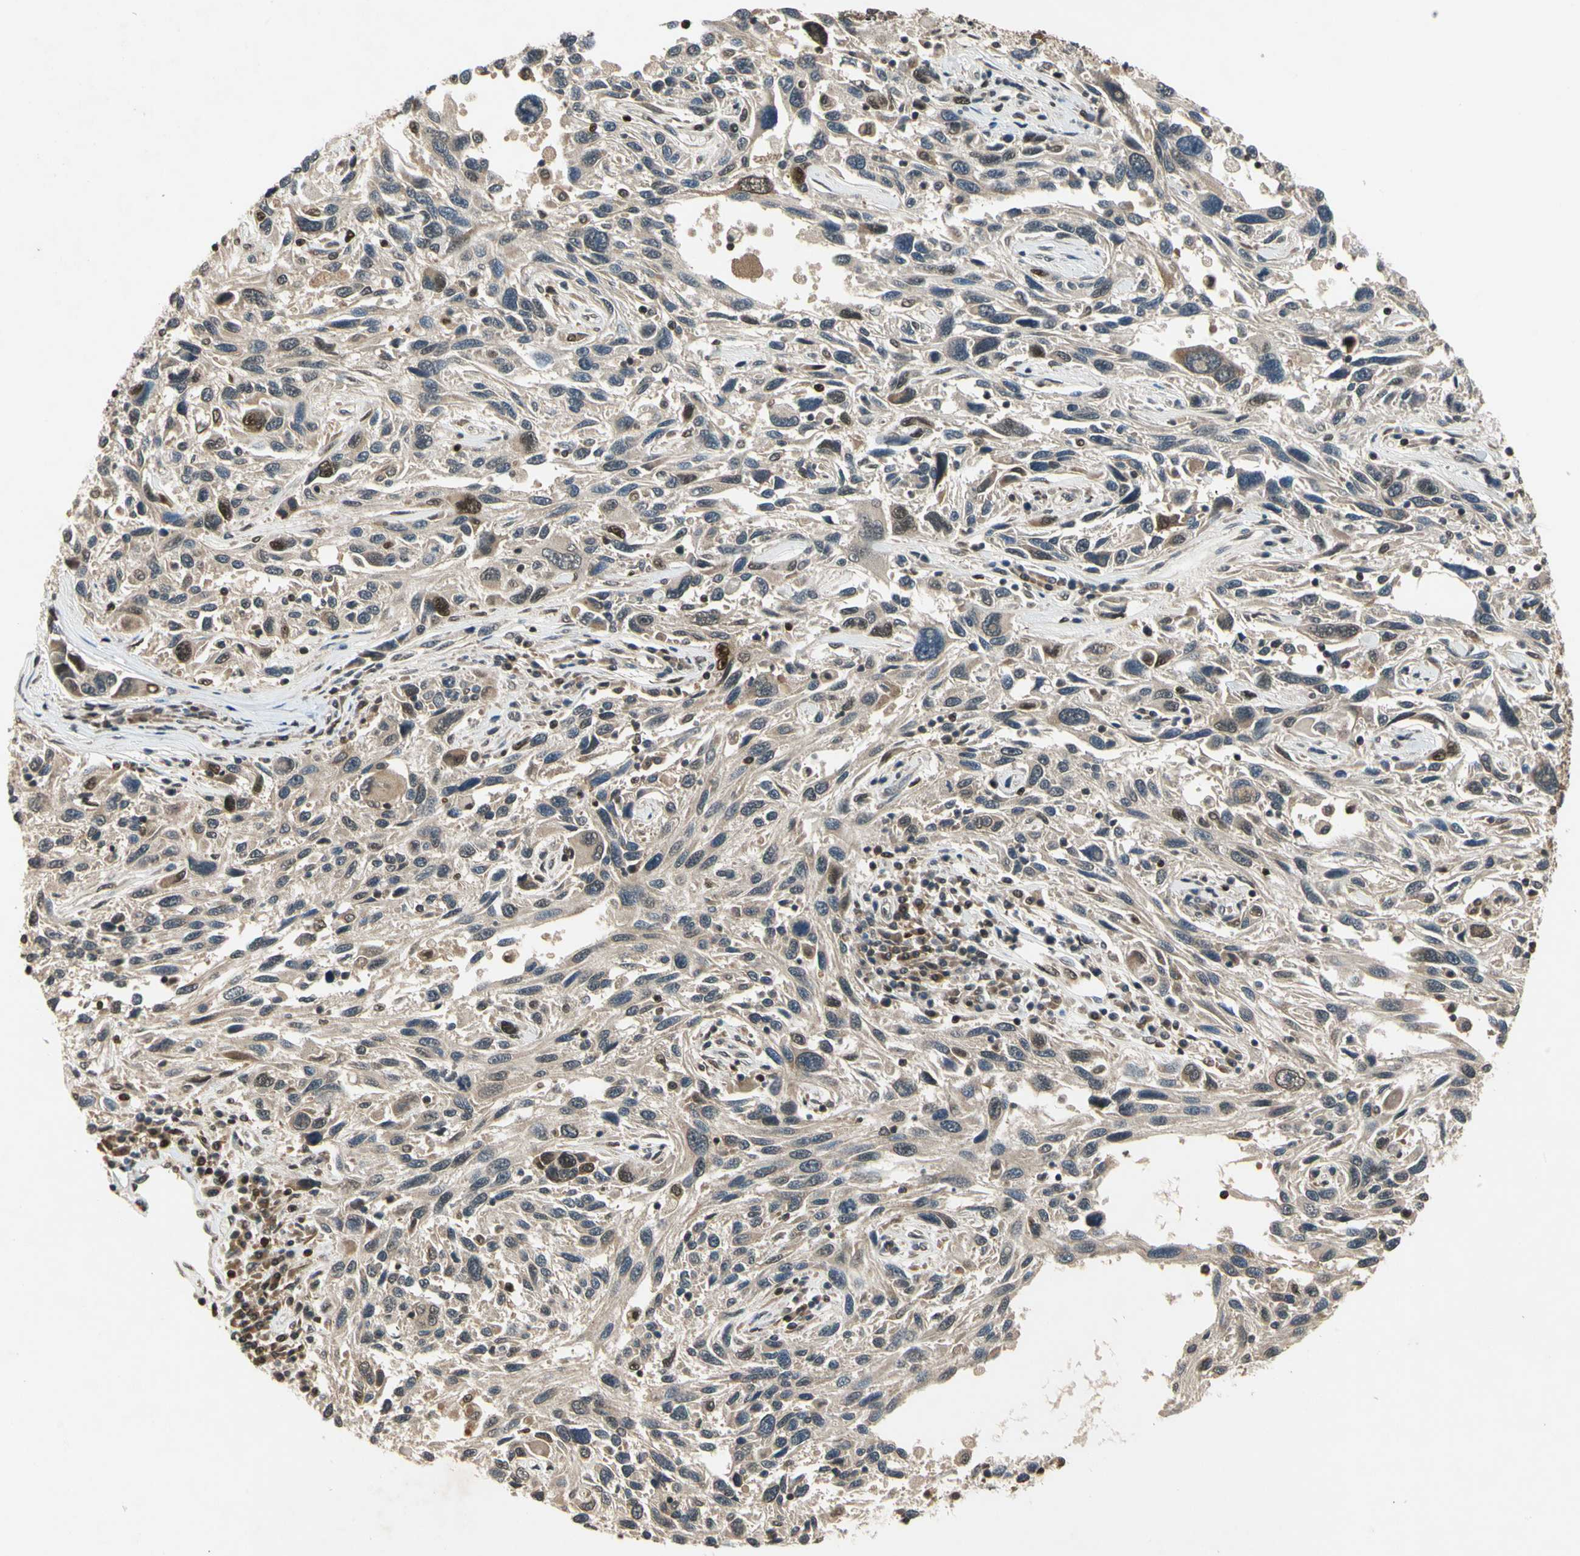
{"staining": {"intensity": "weak", "quantity": ">75%", "location": "cytoplasmic/membranous"}, "tissue": "melanoma", "cell_type": "Tumor cells", "image_type": "cancer", "snomed": [{"axis": "morphology", "description": "Malignant melanoma, NOS"}, {"axis": "topography", "description": "Skin"}], "caption": "Immunohistochemistry (IHC) photomicrograph of neoplastic tissue: human melanoma stained using immunohistochemistry (IHC) demonstrates low levels of weak protein expression localized specifically in the cytoplasmic/membranous of tumor cells, appearing as a cytoplasmic/membranous brown color.", "gene": "GSR", "patient": {"sex": "male", "age": 53}}